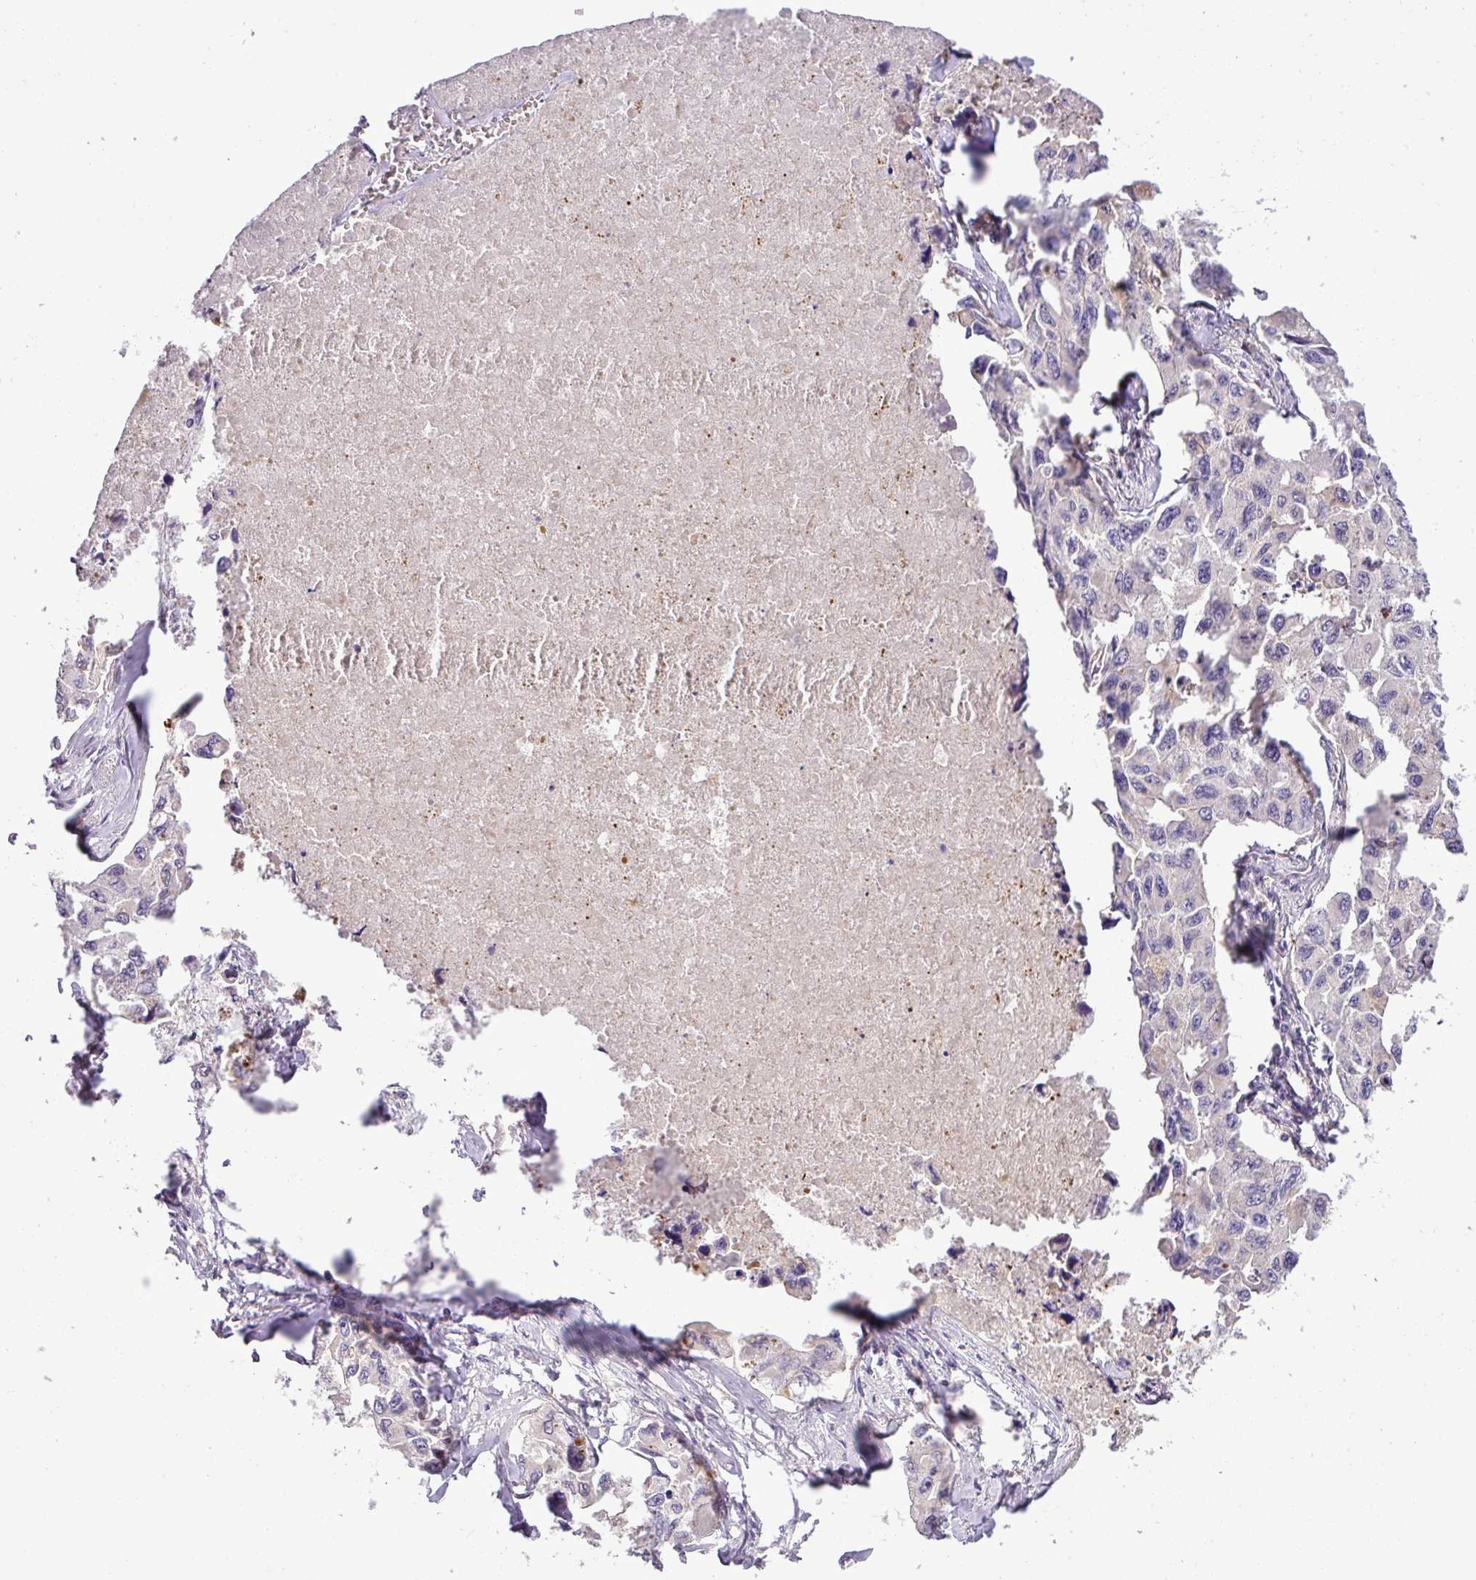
{"staining": {"intensity": "negative", "quantity": "none", "location": "none"}, "tissue": "lung cancer", "cell_type": "Tumor cells", "image_type": "cancer", "snomed": [{"axis": "morphology", "description": "Adenocarcinoma, NOS"}, {"axis": "topography", "description": "Lung"}], "caption": "A micrograph of human lung cancer is negative for staining in tumor cells.", "gene": "NBEAL2", "patient": {"sex": "male", "age": 64}}